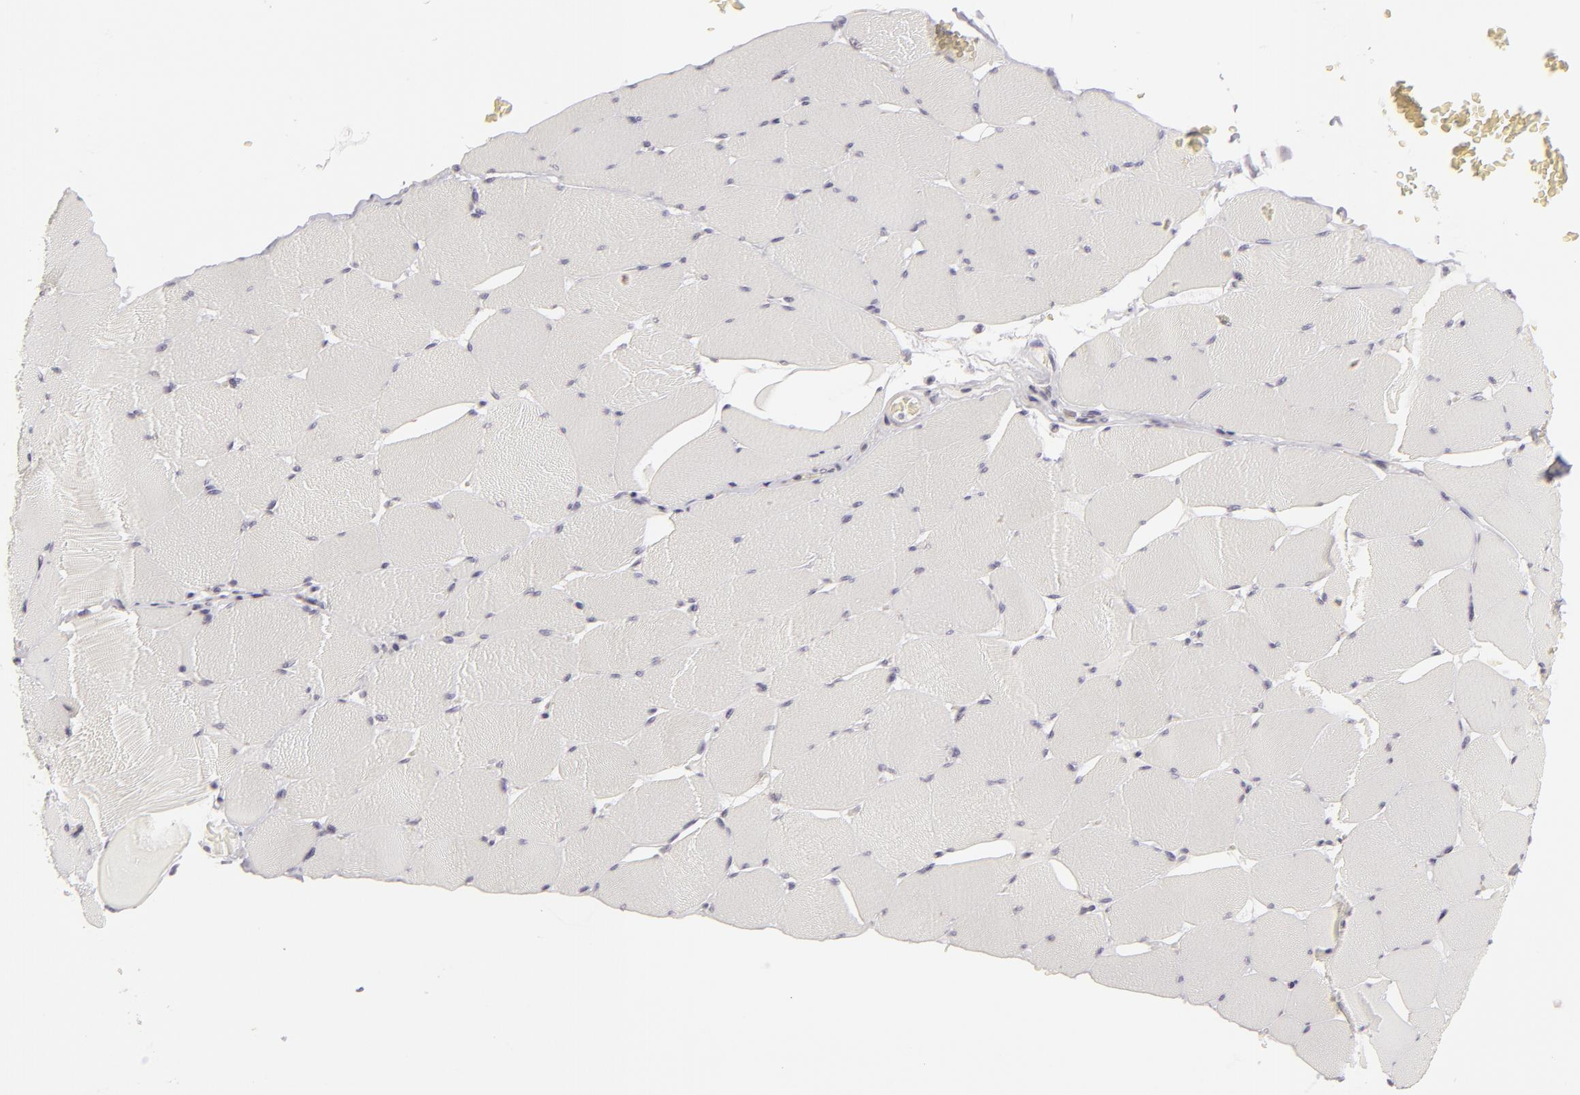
{"staining": {"intensity": "negative", "quantity": "none", "location": "none"}, "tissue": "skeletal muscle", "cell_type": "Myocytes", "image_type": "normal", "snomed": [{"axis": "morphology", "description": "Normal tissue, NOS"}, {"axis": "topography", "description": "Skeletal muscle"}], "caption": "The histopathology image displays no staining of myocytes in normal skeletal muscle.", "gene": "DLG3", "patient": {"sex": "male", "age": 62}}